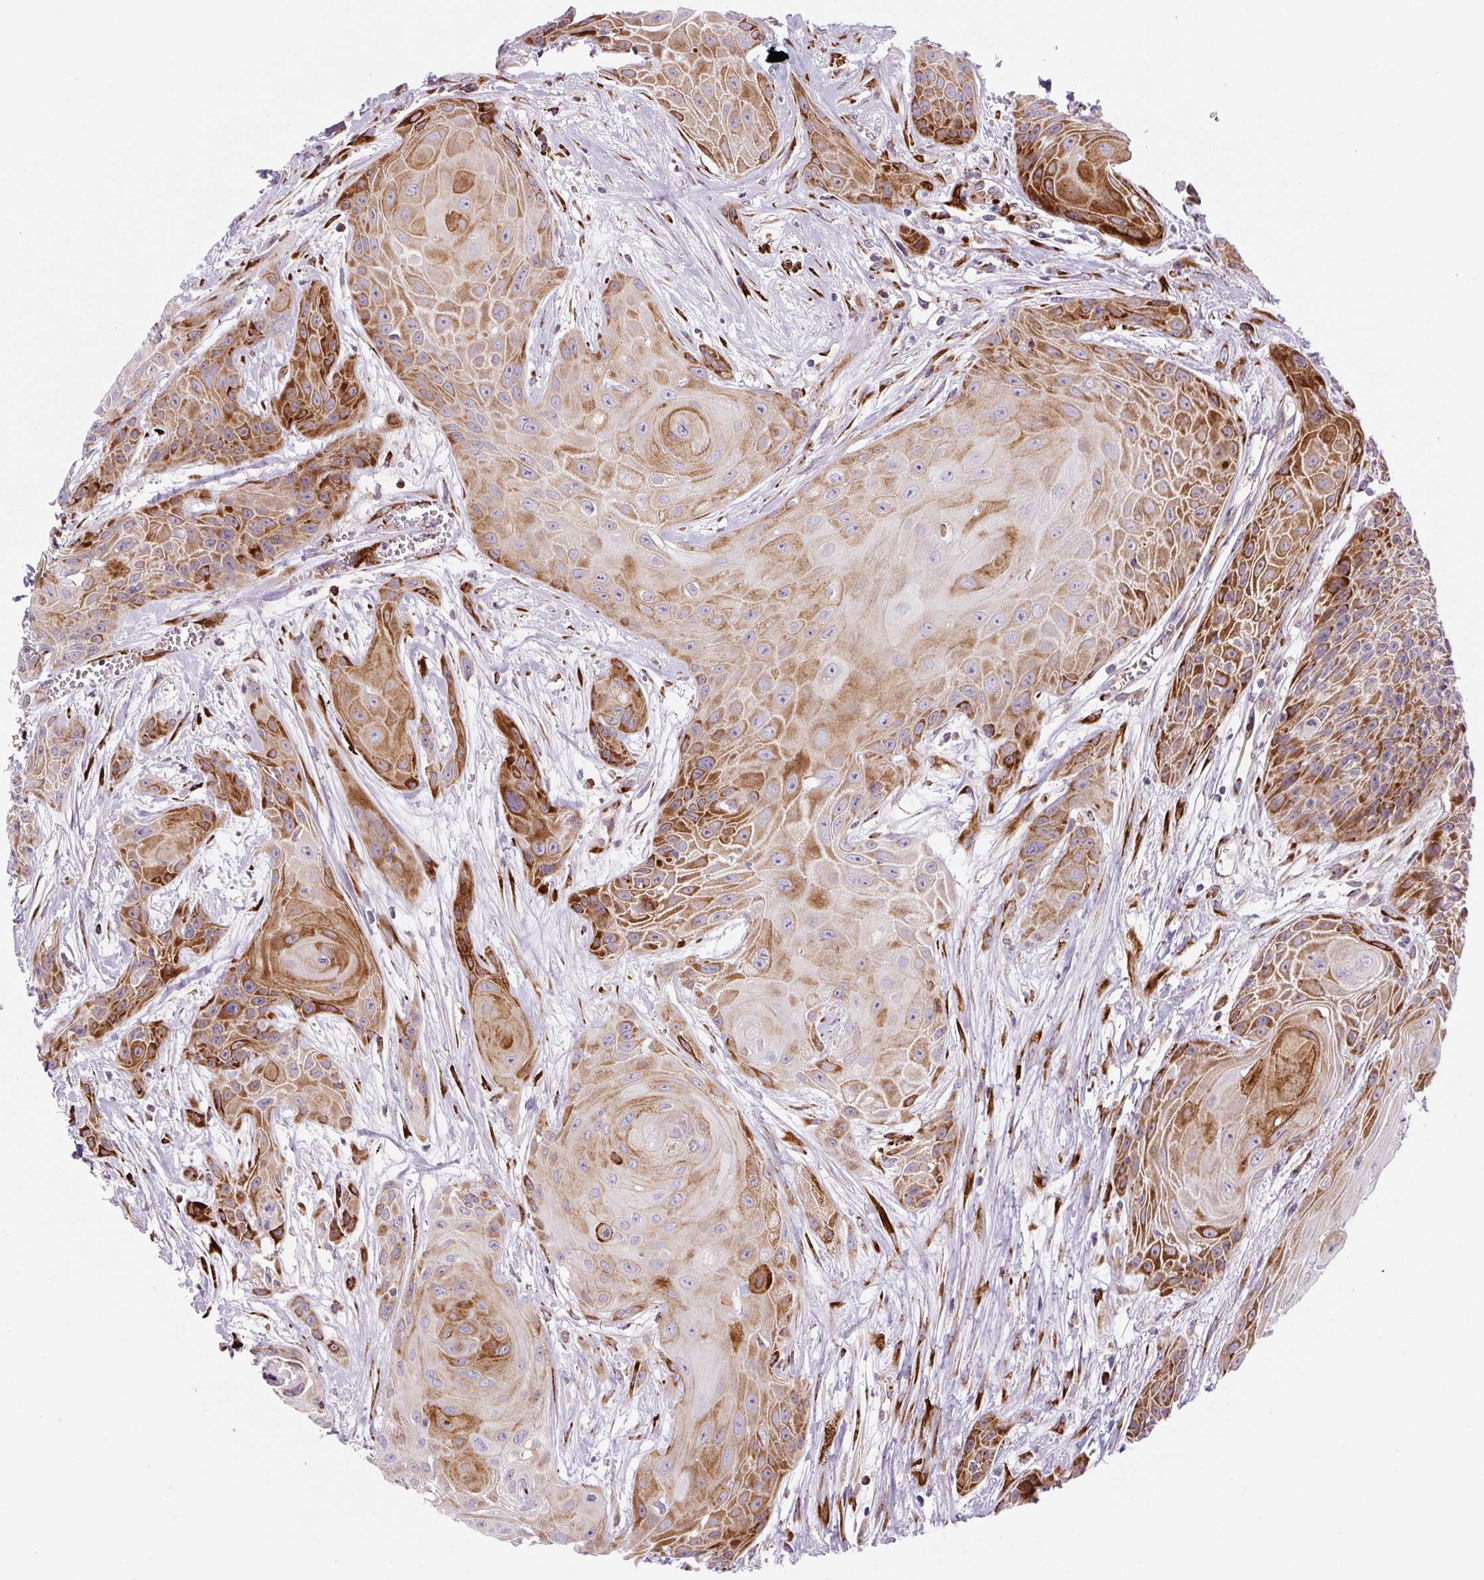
{"staining": {"intensity": "moderate", "quantity": "25%-75%", "location": "cytoplasmic/membranous"}, "tissue": "head and neck cancer", "cell_type": "Tumor cells", "image_type": "cancer", "snomed": [{"axis": "morphology", "description": "Squamous cell carcinoma, NOS"}, {"axis": "topography", "description": "Head-Neck"}], "caption": "Human head and neck squamous cell carcinoma stained with a brown dye exhibits moderate cytoplasmic/membranous positive expression in about 25%-75% of tumor cells.", "gene": "DISP3", "patient": {"sex": "female", "age": 73}}